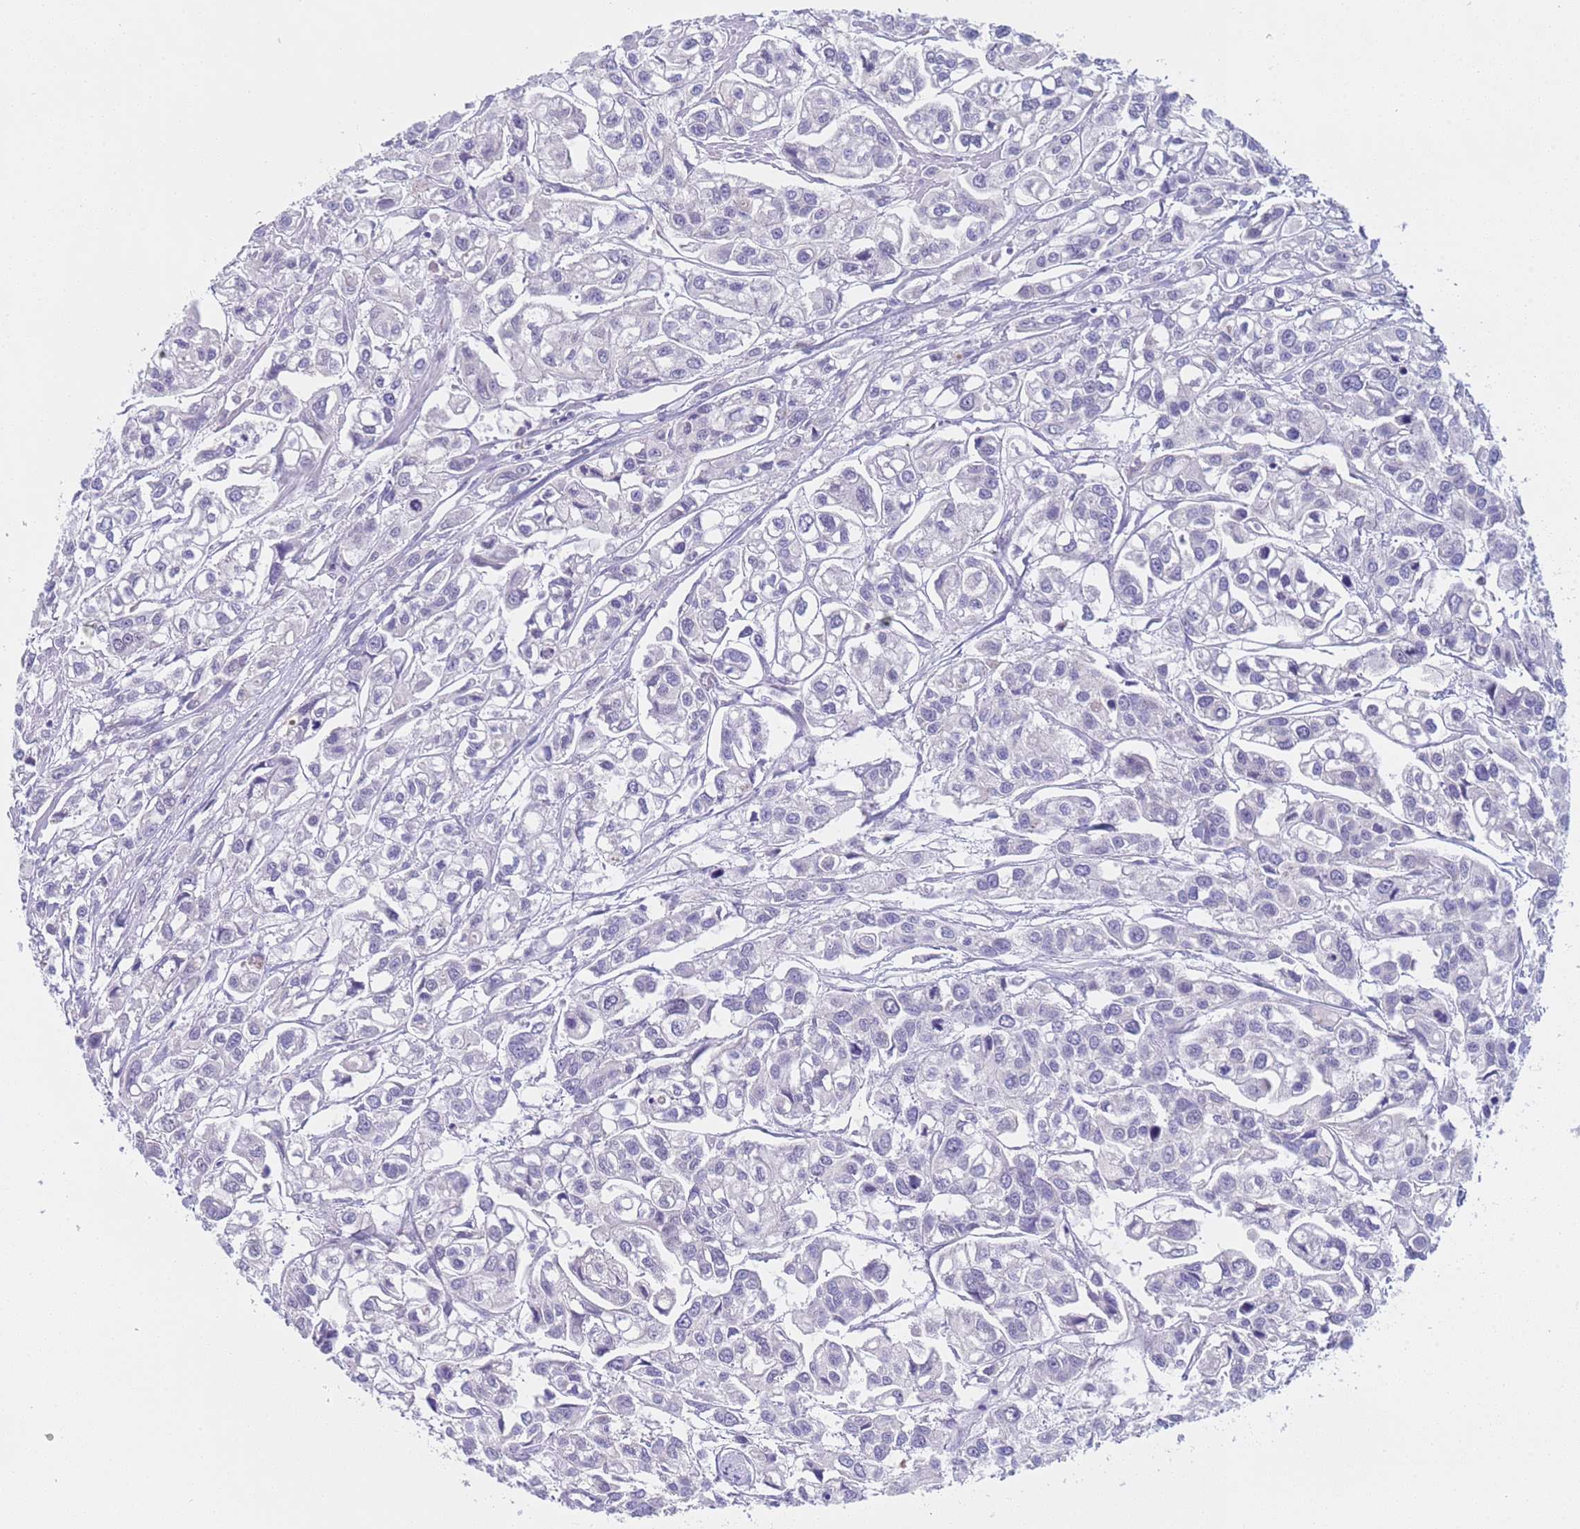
{"staining": {"intensity": "negative", "quantity": "none", "location": "none"}, "tissue": "urothelial cancer", "cell_type": "Tumor cells", "image_type": "cancer", "snomed": [{"axis": "morphology", "description": "Urothelial carcinoma, High grade"}, {"axis": "topography", "description": "Urinary bladder"}], "caption": "DAB (3,3'-diaminobenzidine) immunohistochemical staining of urothelial cancer displays no significant expression in tumor cells.", "gene": "CAPN7", "patient": {"sex": "male", "age": 67}}